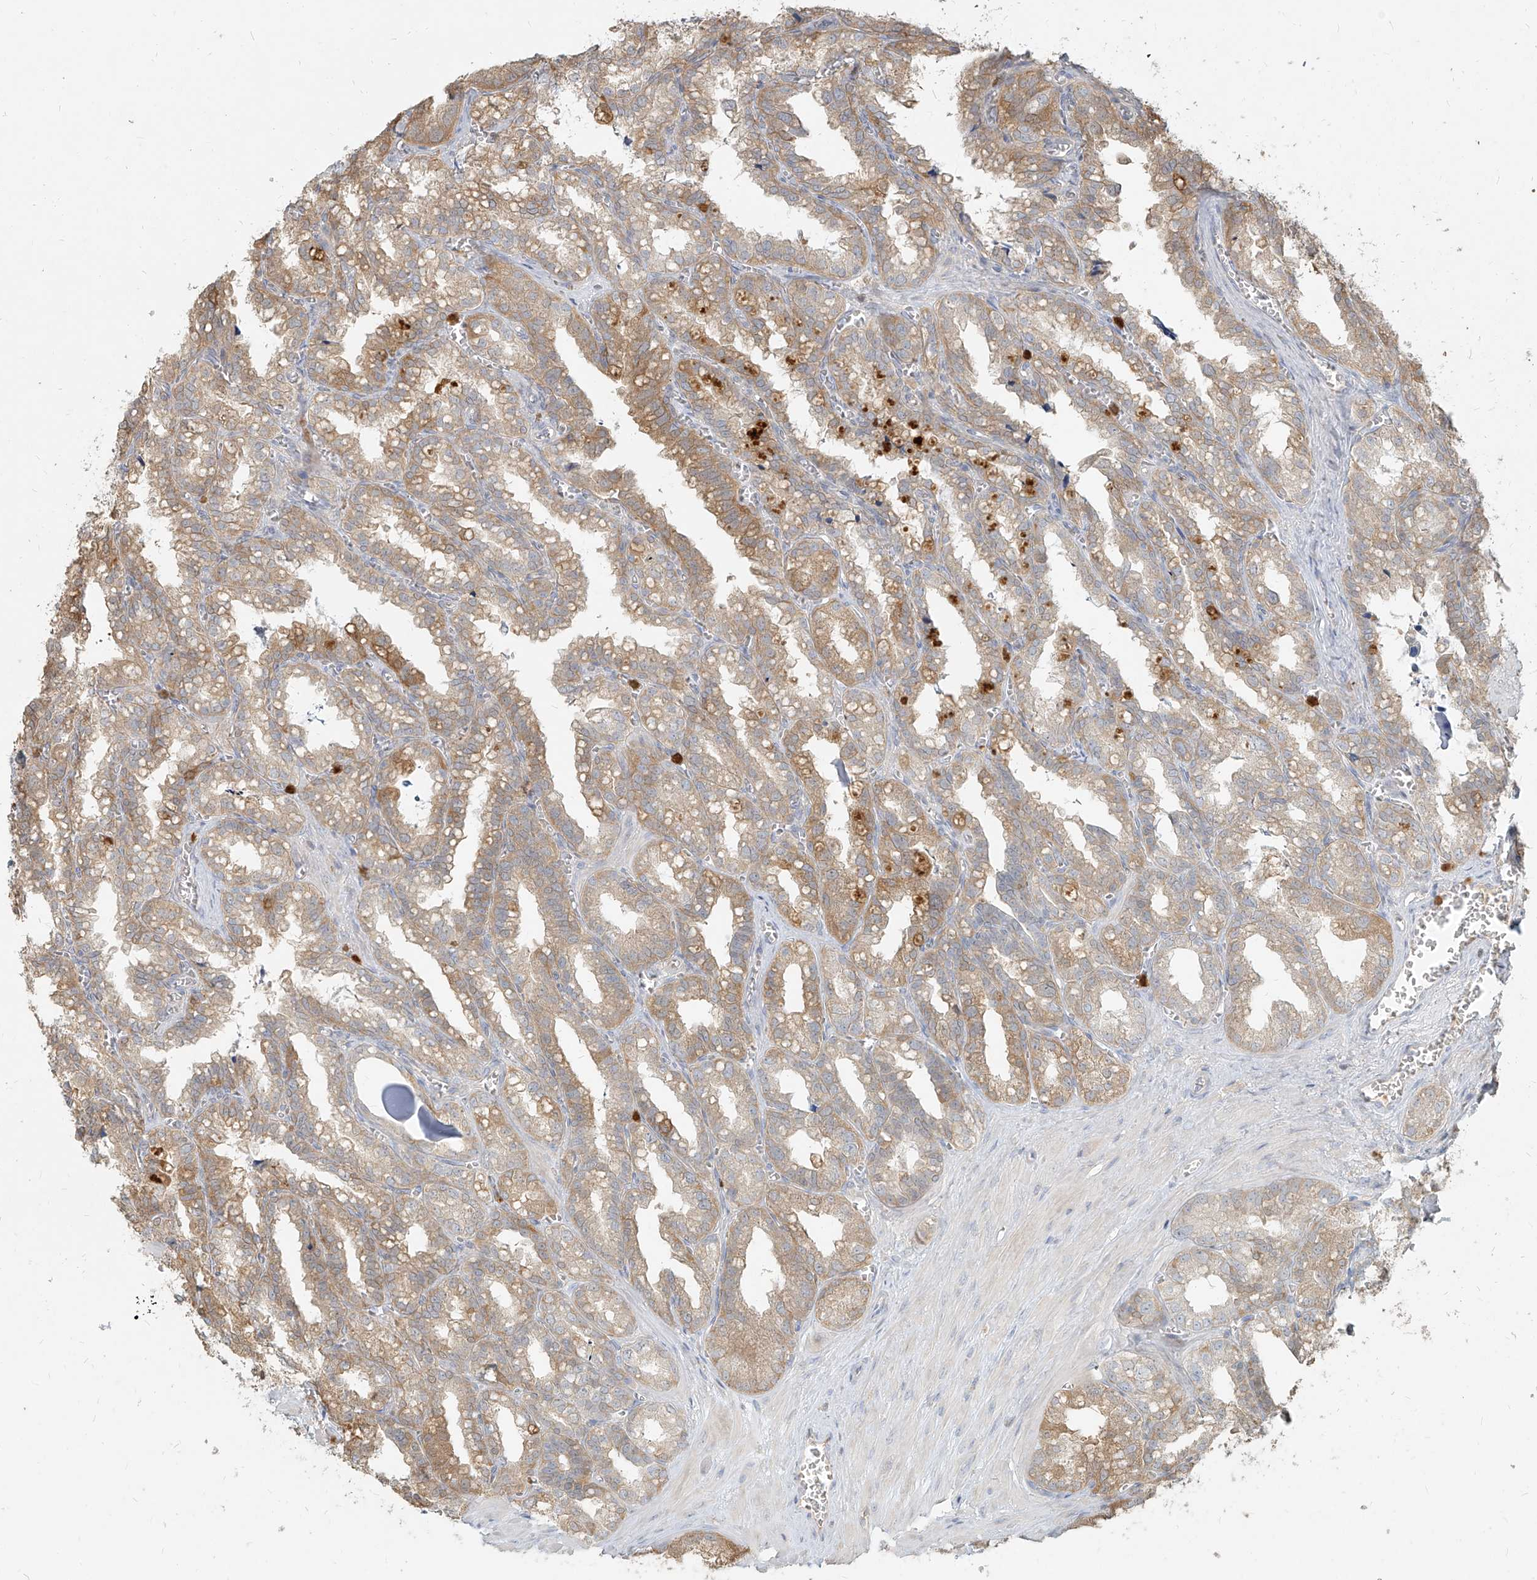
{"staining": {"intensity": "moderate", "quantity": ">75%", "location": "cytoplasmic/membranous"}, "tissue": "seminal vesicle", "cell_type": "Glandular cells", "image_type": "normal", "snomed": [{"axis": "morphology", "description": "Normal tissue, NOS"}, {"axis": "topography", "description": "Prostate"}, {"axis": "topography", "description": "Seminal veicle"}], "caption": "Immunohistochemistry (DAB) staining of benign human seminal vesicle exhibits moderate cytoplasmic/membranous protein expression in about >75% of glandular cells. (Stains: DAB (3,3'-diaminobenzidine) in brown, nuclei in blue, Microscopy: brightfield microscopy at high magnification).", "gene": "PGD", "patient": {"sex": "male", "age": 51}}